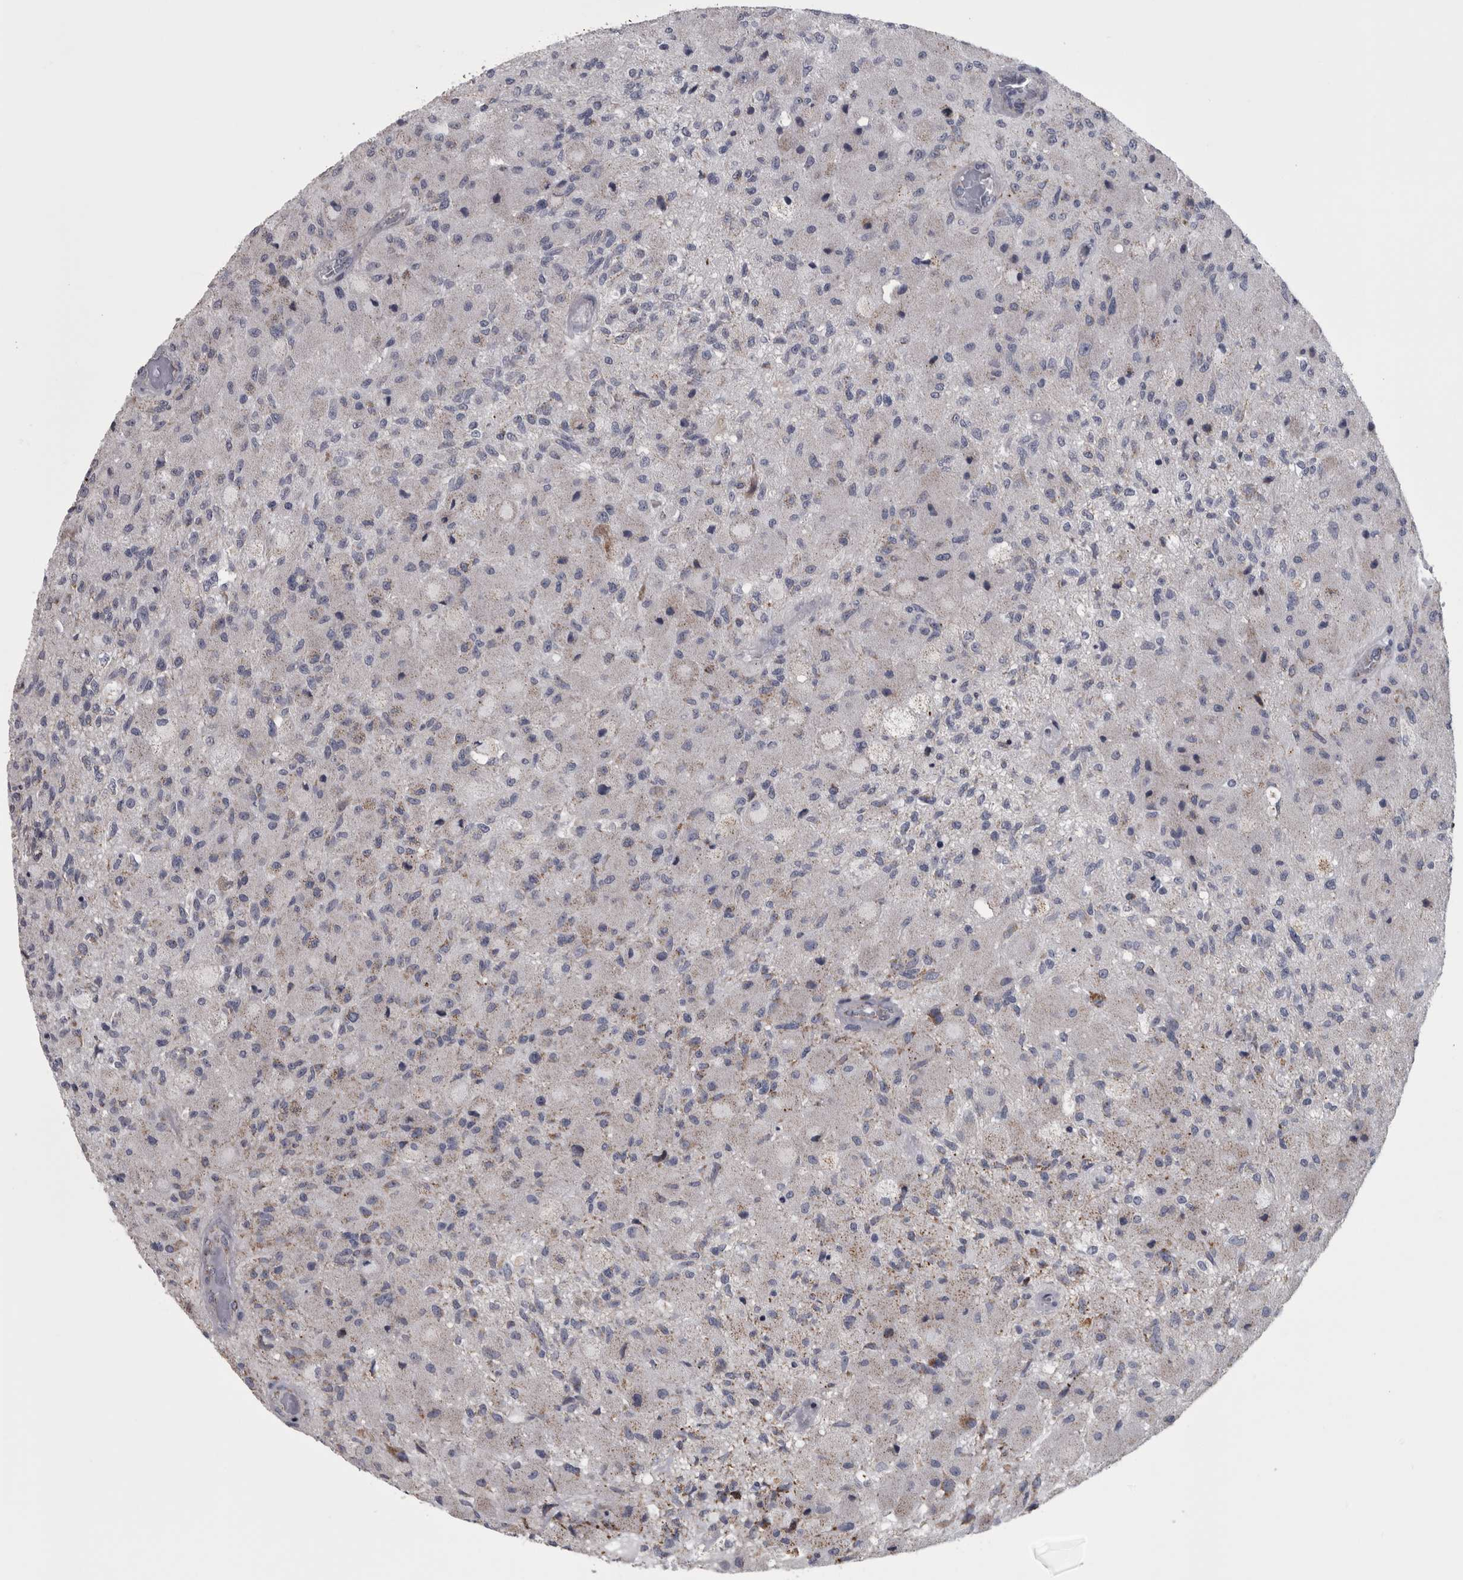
{"staining": {"intensity": "negative", "quantity": "none", "location": "none"}, "tissue": "glioma", "cell_type": "Tumor cells", "image_type": "cancer", "snomed": [{"axis": "morphology", "description": "Normal tissue, NOS"}, {"axis": "morphology", "description": "Glioma, malignant, High grade"}, {"axis": "topography", "description": "Cerebral cortex"}], "caption": "High power microscopy micrograph of an immunohistochemistry (IHC) image of malignant glioma (high-grade), revealing no significant staining in tumor cells.", "gene": "DBT", "patient": {"sex": "male", "age": 77}}